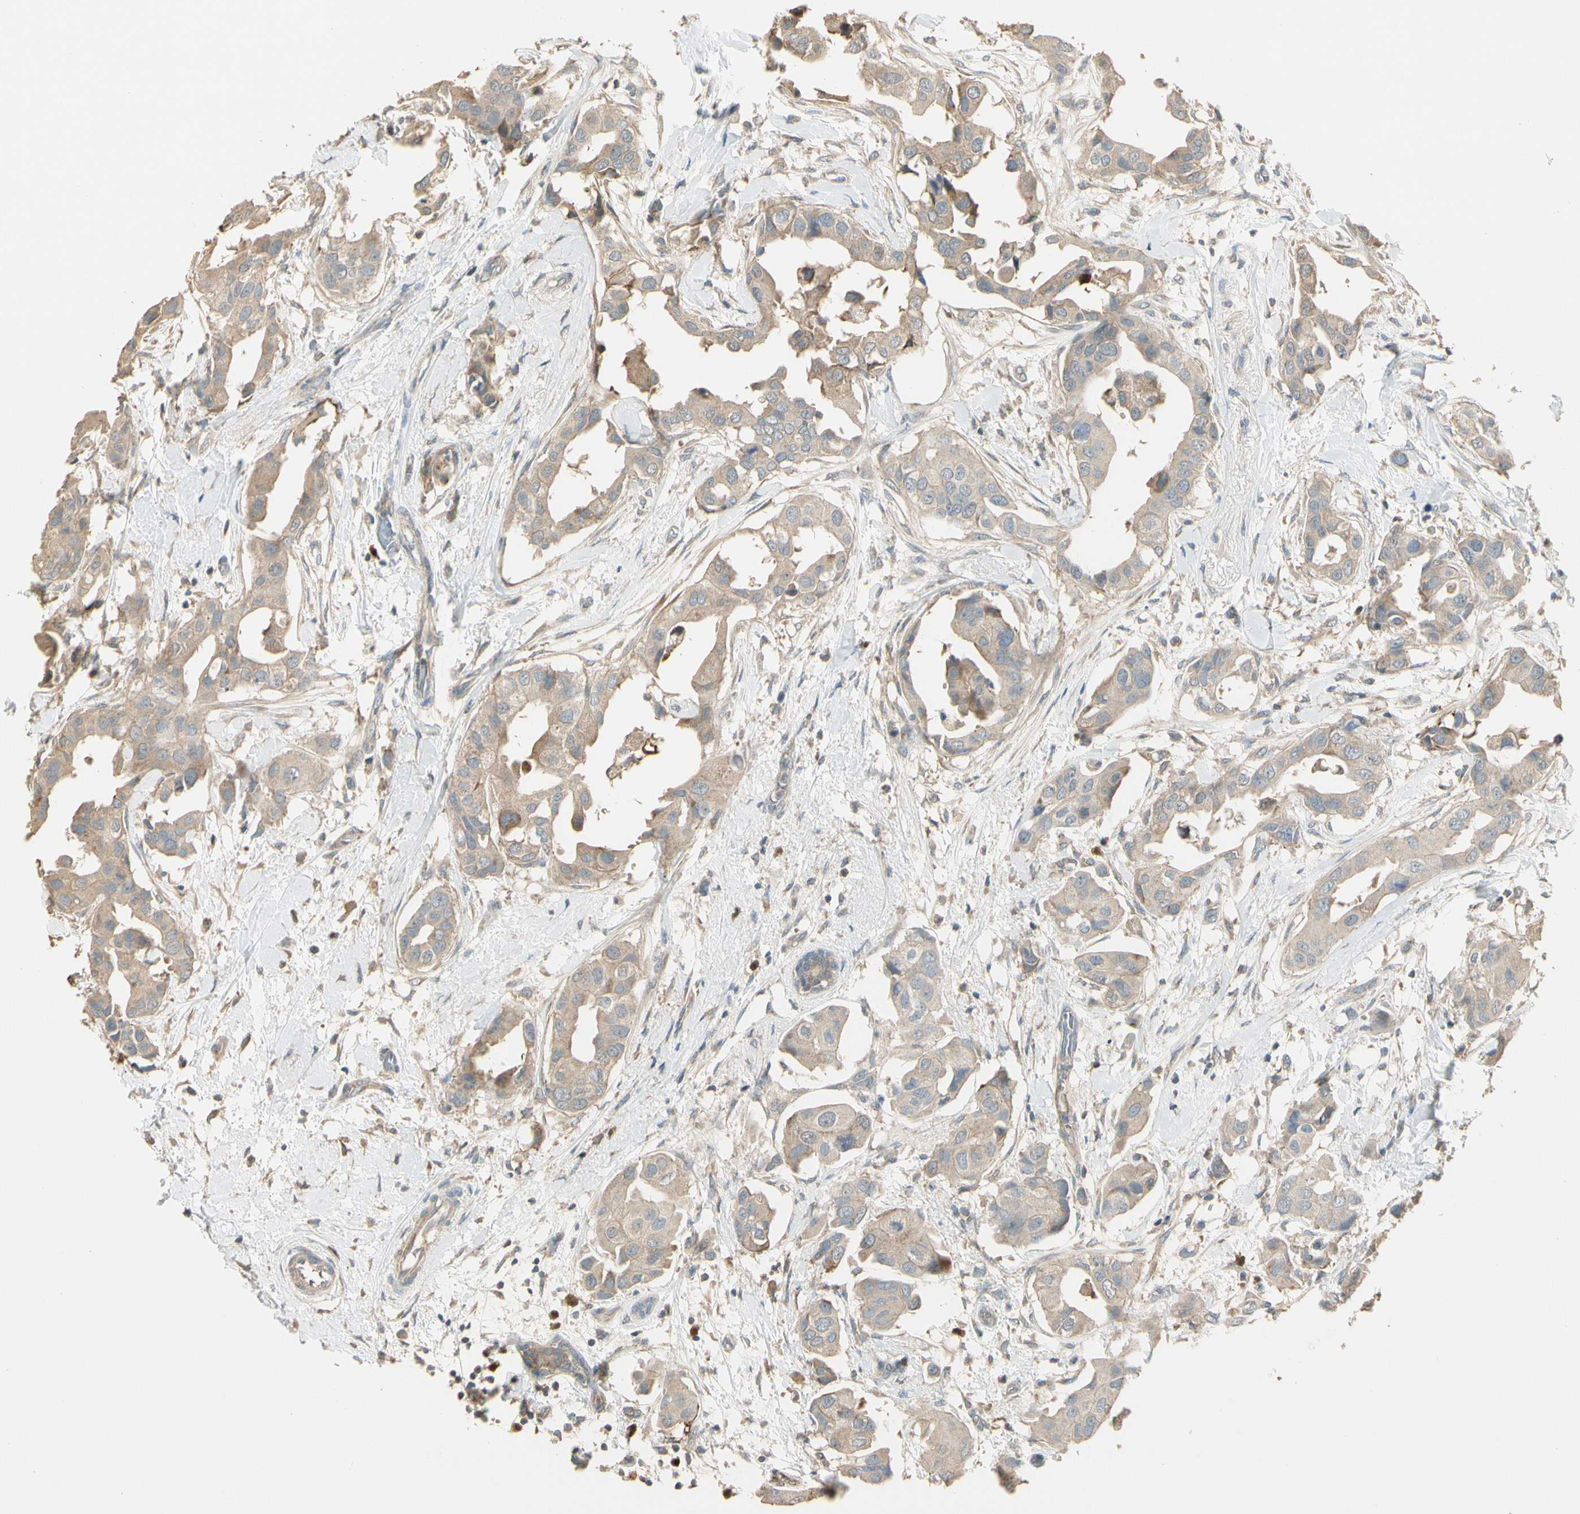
{"staining": {"intensity": "weak", "quantity": ">75%", "location": "cytoplasmic/membranous"}, "tissue": "breast cancer", "cell_type": "Tumor cells", "image_type": "cancer", "snomed": [{"axis": "morphology", "description": "Duct carcinoma"}, {"axis": "topography", "description": "Breast"}], "caption": "Weak cytoplasmic/membranous expression for a protein is appreciated in approximately >75% of tumor cells of breast infiltrating ductal carcinoma using immunohistochemistry.", "gene": "PLXNA1", "patient": {"sex": "female", "age": 40}}